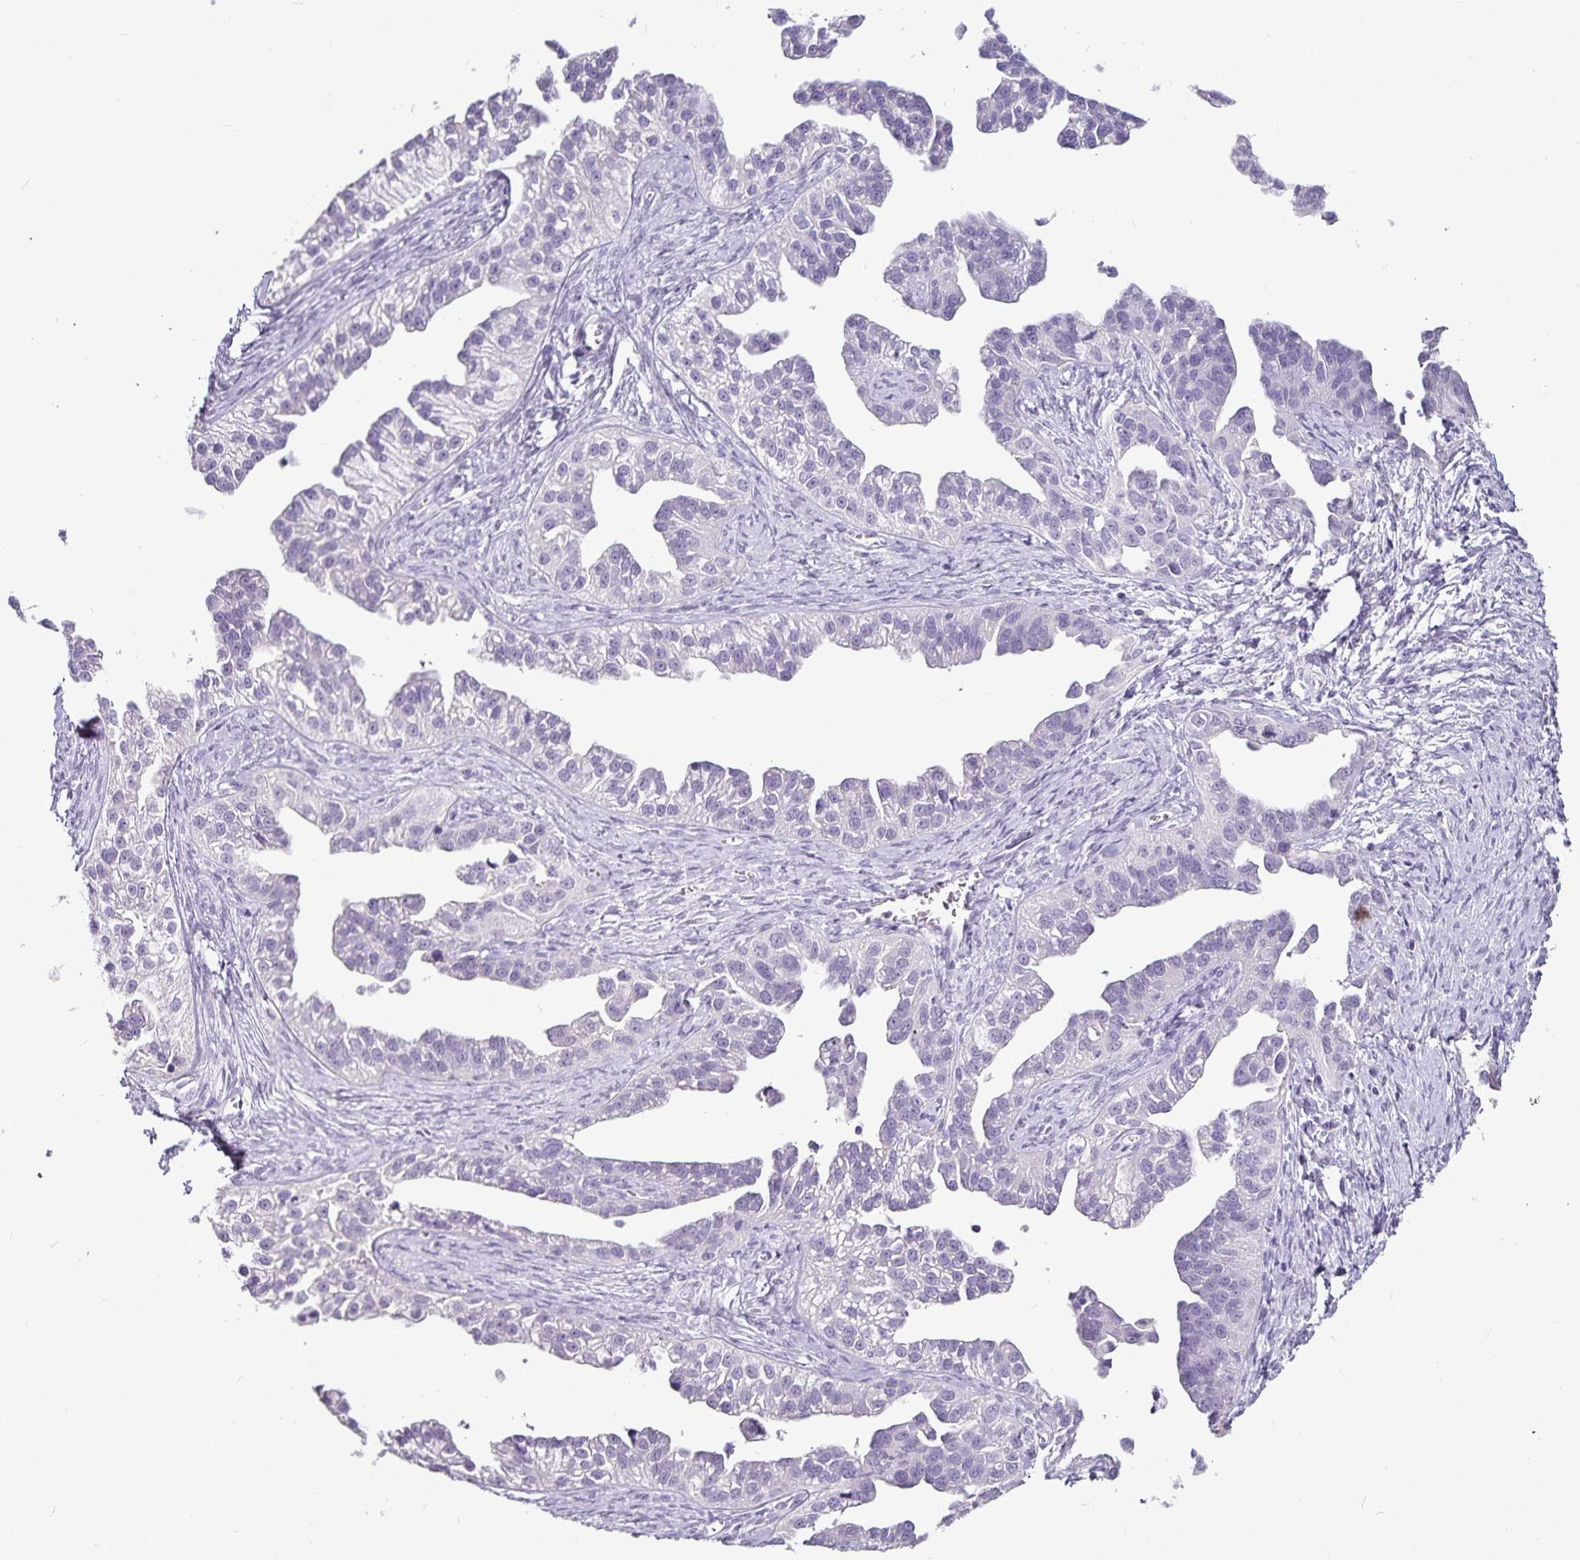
{"staining": {"intensity": "negative", "quantity": "none", "location": "none"}, "tissue": "ovarian cancer", "cell_type": "Tumor cells", "image_type": "cancer", "snomed": [{"axis": "morphology", "description": "Cystadenocarcinoma, serous, NOS"}, {"axis": "topography", "description": "Ovary"}], "caption": "Immunohistochemistry (IHC) histopathology image of human ovarian serous cystadenocarcinoma stained for a protein (brown), which exhibits no staining in tumor cells.", "gene": "CA12", "patient": {"sex": "female", "age": 75}}